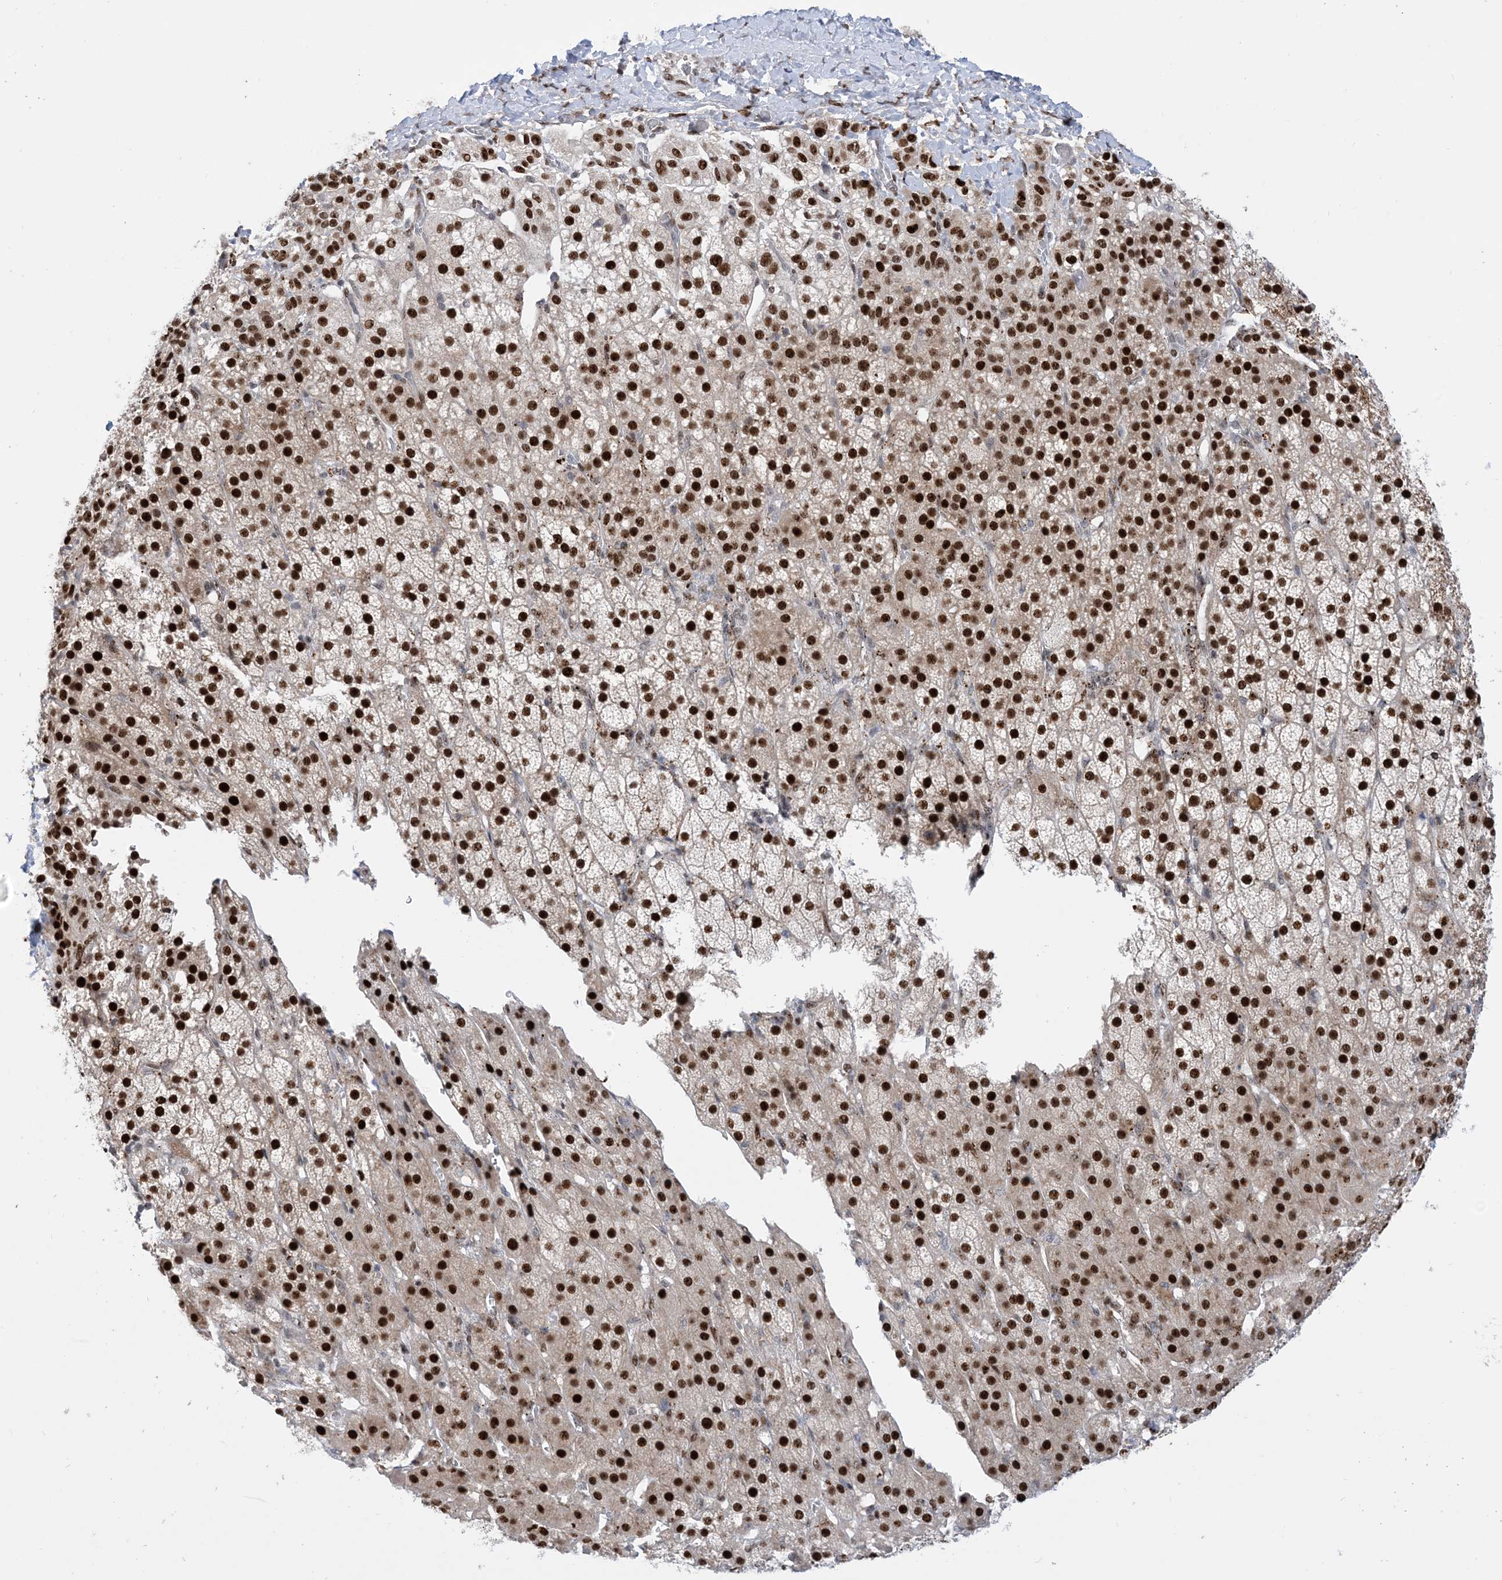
{"staining": {"intensity": "strong", "quantity": ">75%", "location": "nuclear"}, "tissue": "adrenal gland", "cell_type": "Glandular cells", "image_type": "normal", "snomed": [{"axis": "morphology", "description": "Normal tissue, NOS"}, {"axis": "topography", "description": "Adrenal gland"}], "caption": "Benign adrenal gland demonstrates strong nuclear positivity in about >75% of glandular cells, visualized by immunohistochemistry.", "gene": "TSPYL1", "patient": {"sex": "female", "age": 57}}